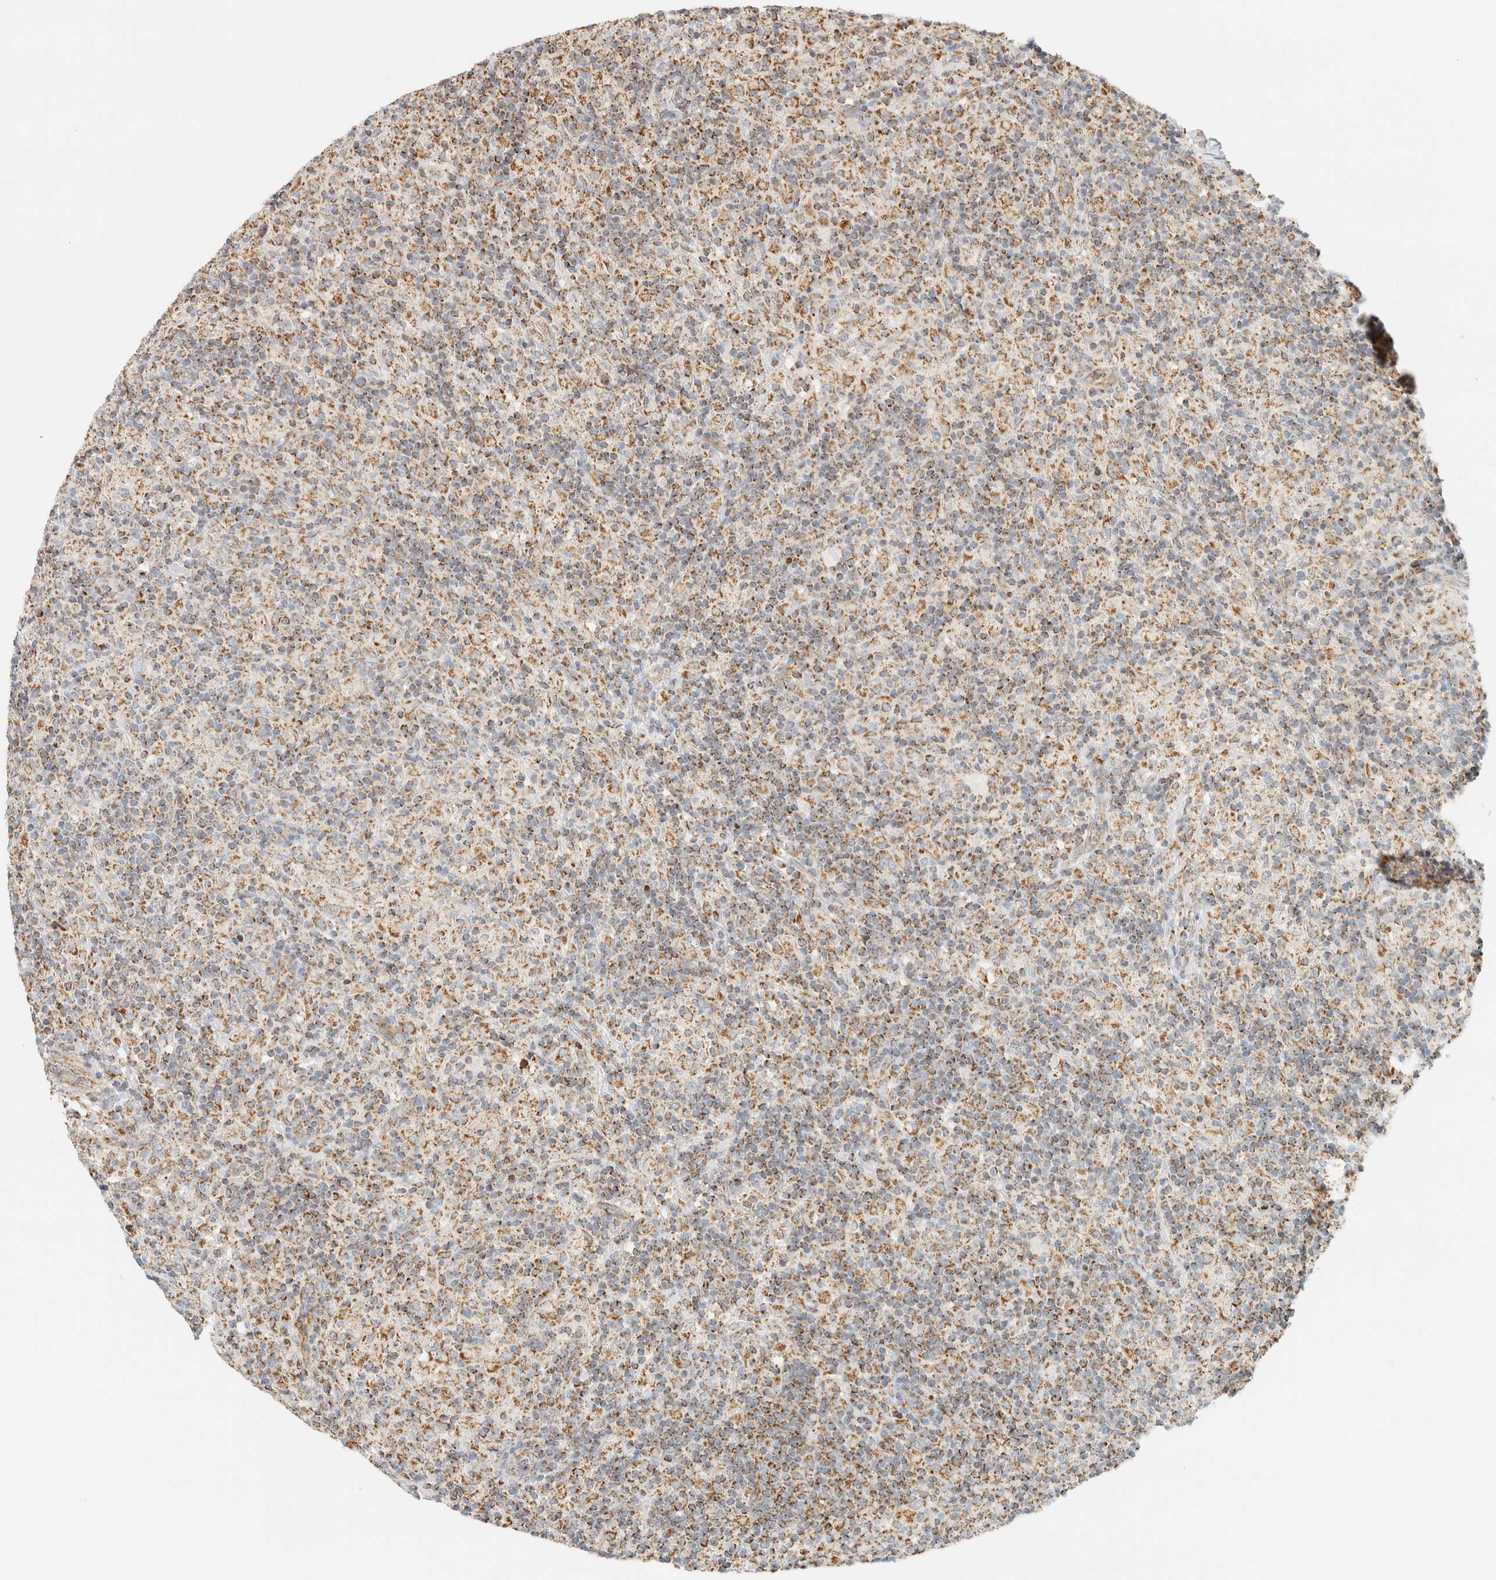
{"staining": {"intensity": "moderate", "quantity": ">75%", "location": "cytoplasmic/membranous"}, "tissue": "lymphoma", "cell_type": "Tumor cells", "image_type": "cancer", "snomed": [{"axis": "morphology", "description": "Hodgkin's disease, NOS"}, {"axis": "topography", "description": "Lymph node"}], "caption": "IHC of human lymphoma displays medium levels of moderate cytoplasmic/membranous staining in approximately >75% of tumor cells. The staining was performed using DAB (3,3'-diaminobenzidine), with brown indicating positive protein expression. Nuclei are stained blue with hematoxylin.", "gene": "KIFAP3", "patient": {"sex": "male", "age": 70}}